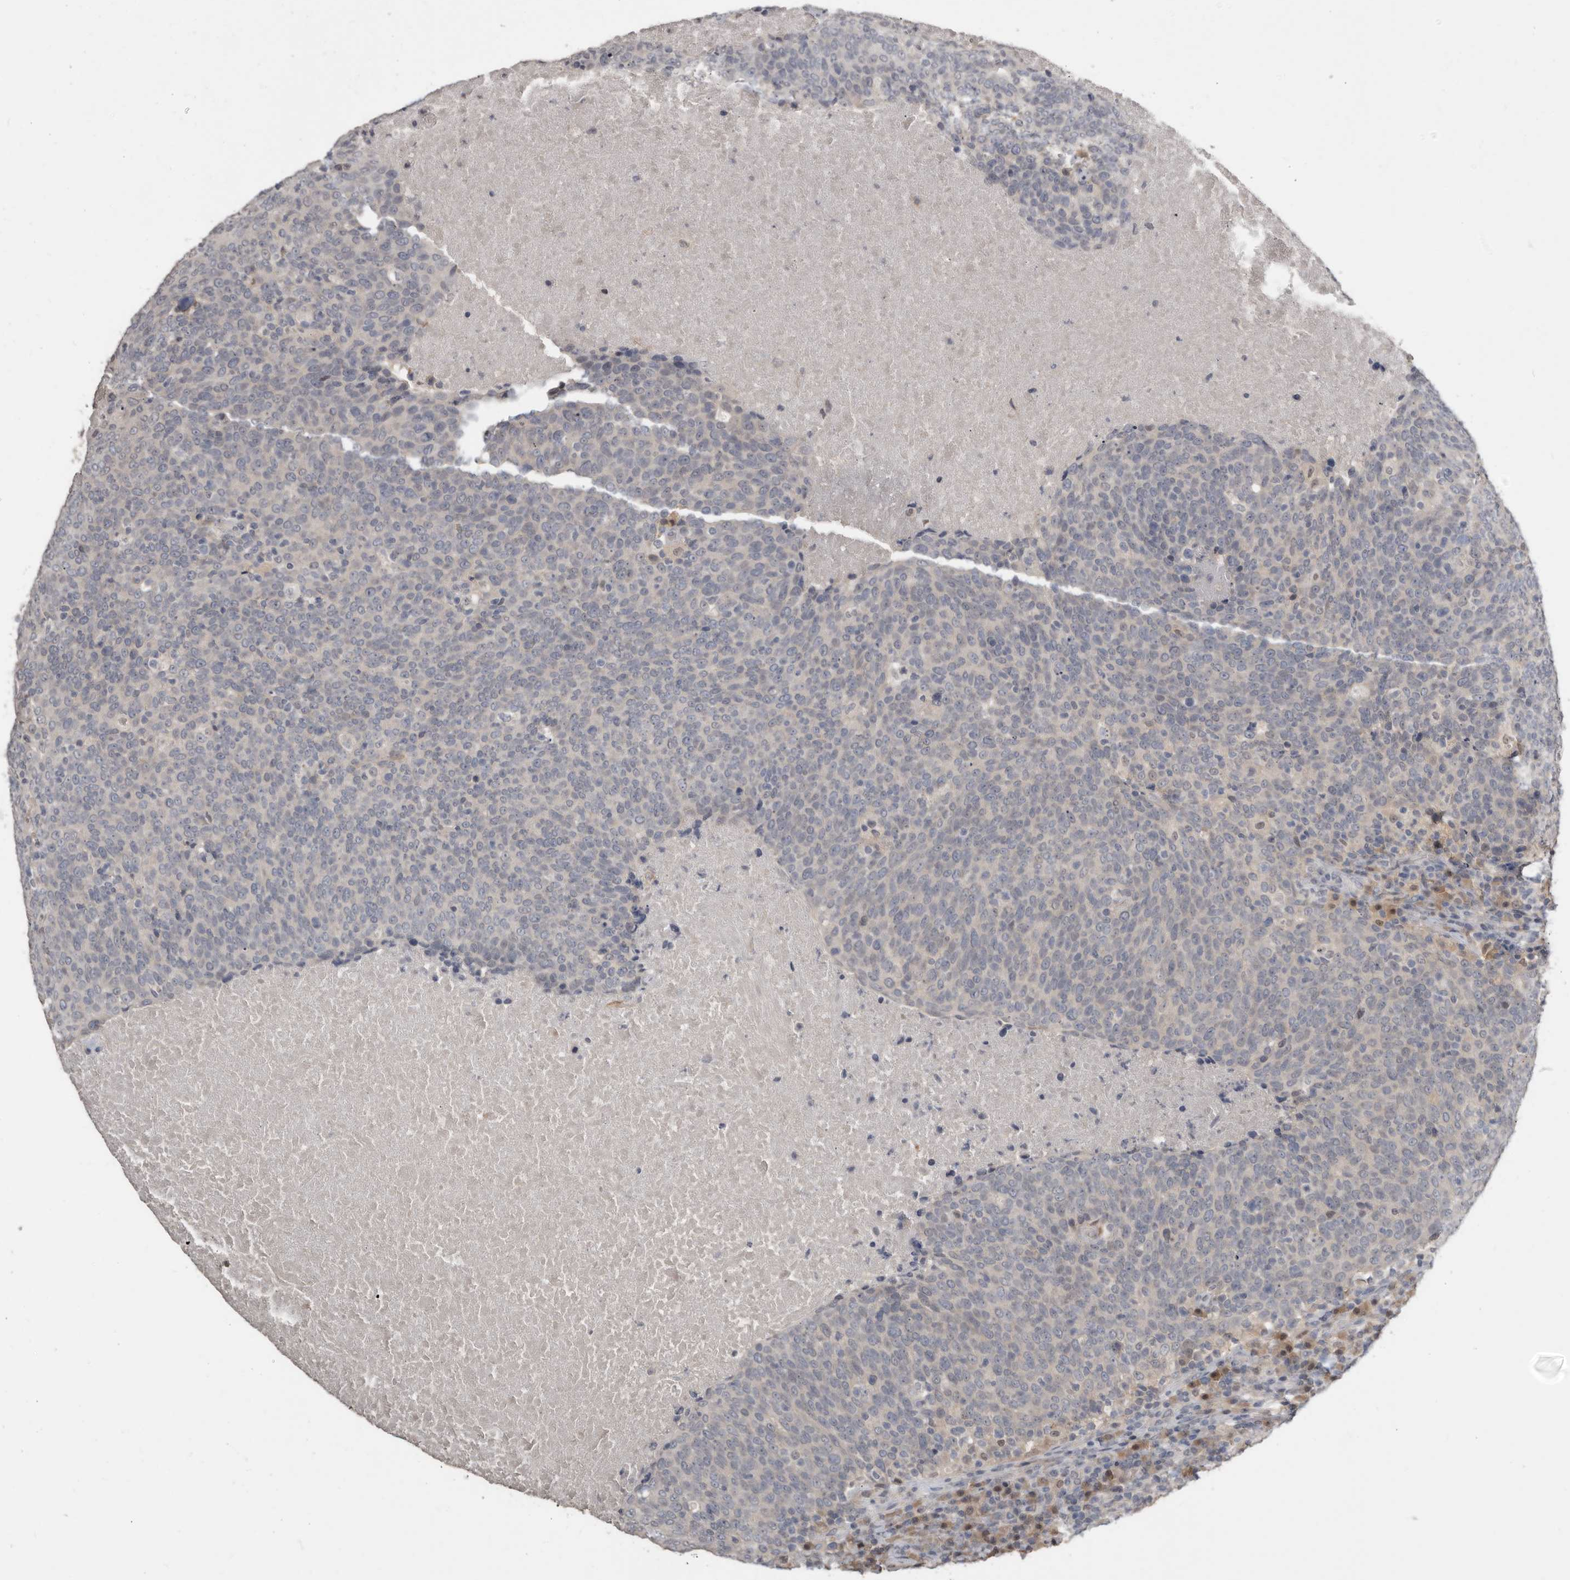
{"staining": {"intensity": "negative", "quantity": "none", "location": "none"}, "tissue": "head and neck cancer", "cell_type": "Tumor cells", "image_type": "cancer", "snomed": [{"axis": "morphology", "description": "Squamous cell carcinoma, NOS"}, {"axis": "morphology", "description": "Squamous cell carcinoma, metastatic, NOS"}, {"axis": "topography", "description": "Lymph node"}, {"axis": "topography", "description": "Head-Neck"}], "caption": "A high-resolution micrograph shows IHC staining of head and neck cancer, which shows no significant expression in tumor cells. The staining is performed using DAB brown chromogen with nuclei counter-stained in using hematoxylin.", "gene": "RBKS", "patient": {"sex": "male", "age": 62}}